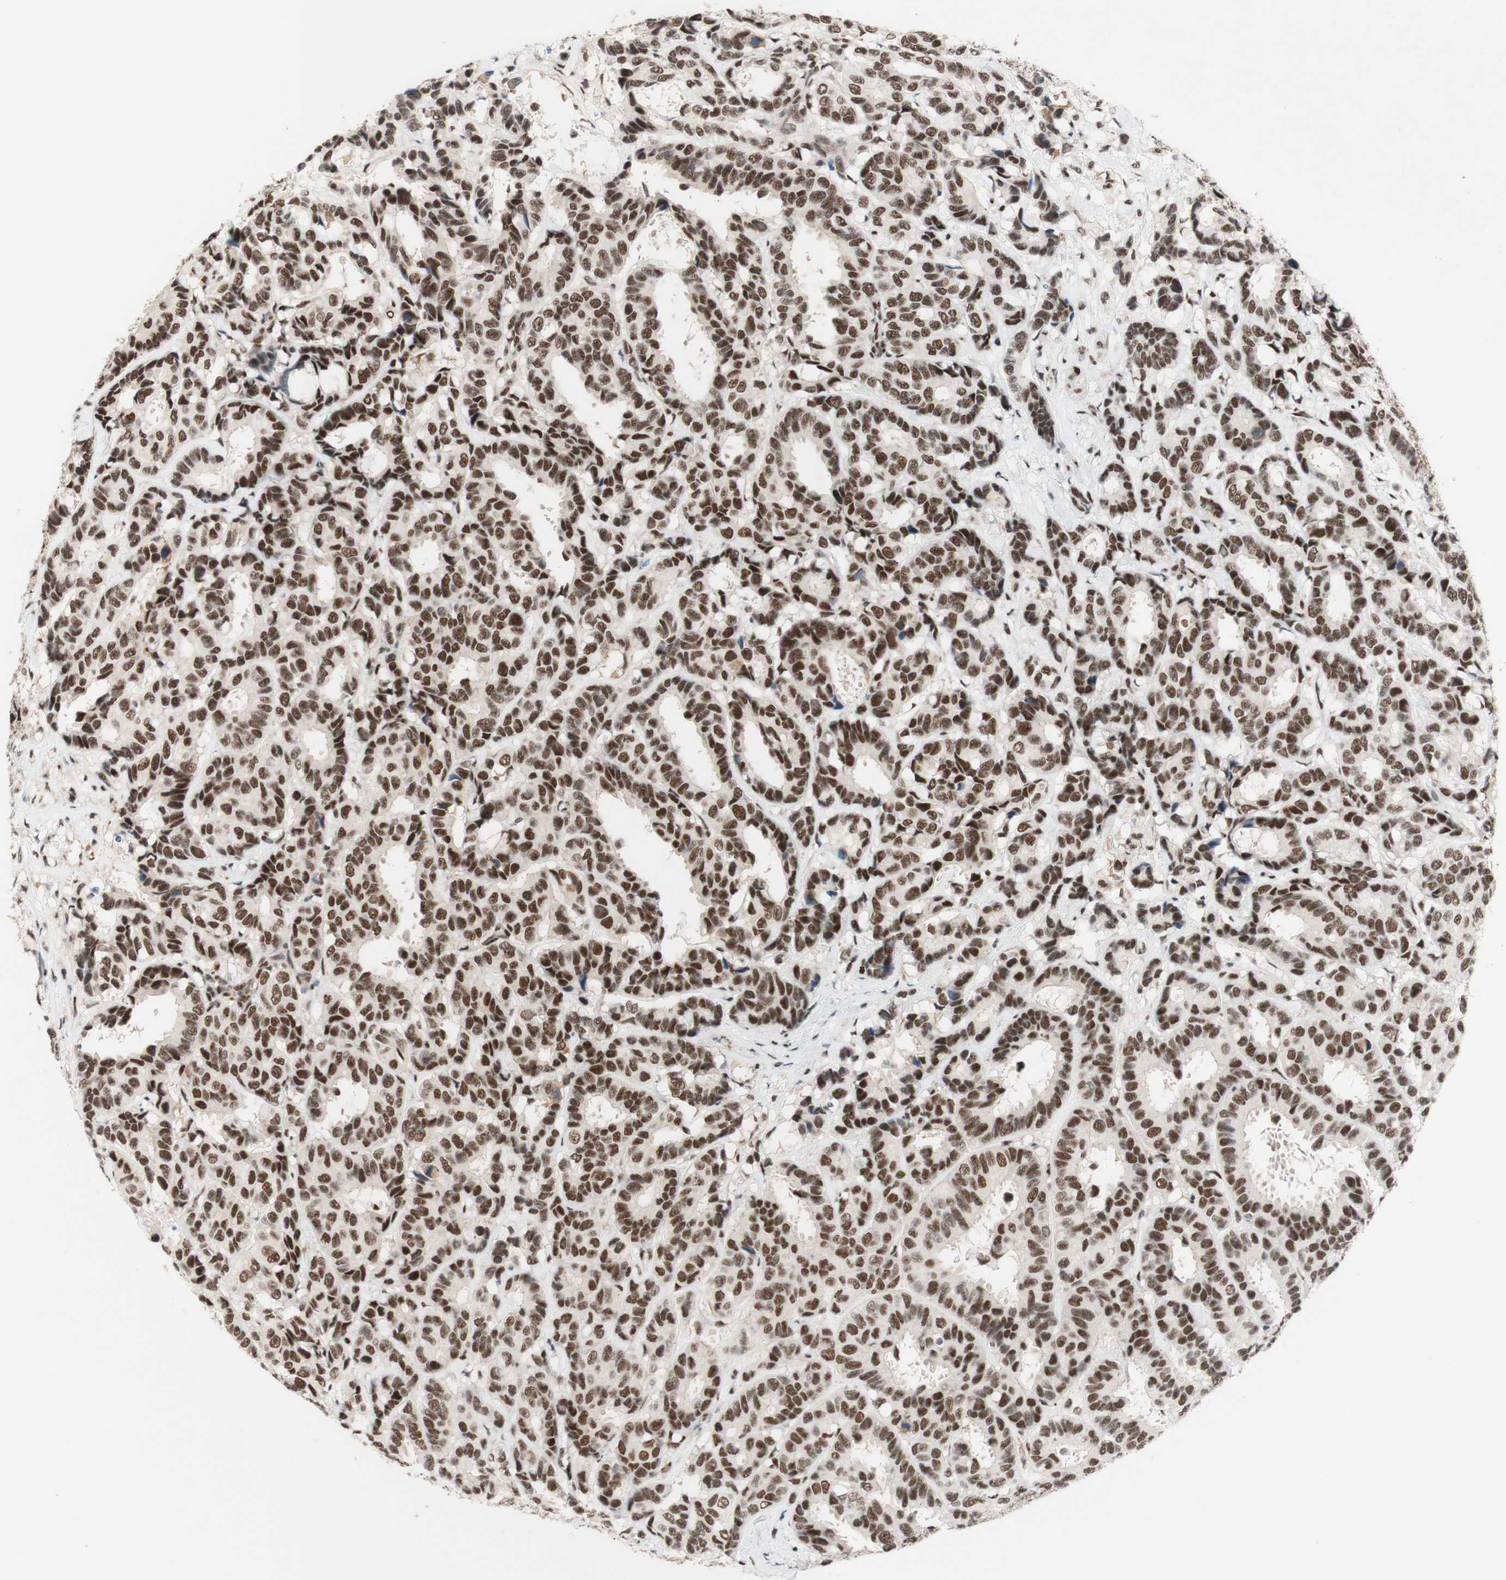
{"staining": {"intensity": "strong", "quantity": ">75%", "location": "nuclear"}, "tissue": "breast cancer", "cell_type": "Tumor cells", "image_type": "cancer", "snomed": [{"axis": "morphology", "description": "Duct carcinoma"}, {"axis": "topography", "description": "Breast"}], "caption": "Immunohistochemical staining of human breast cancer (invasive ductal carcinoma) displays high levels of strong nuclear protein expression in approximately >75% of tumor cells. (DAB IHC with brightfield microscopy, high magnification).", "gene": "PRPF19", "patient": {"sex": "female", "age": 87}}